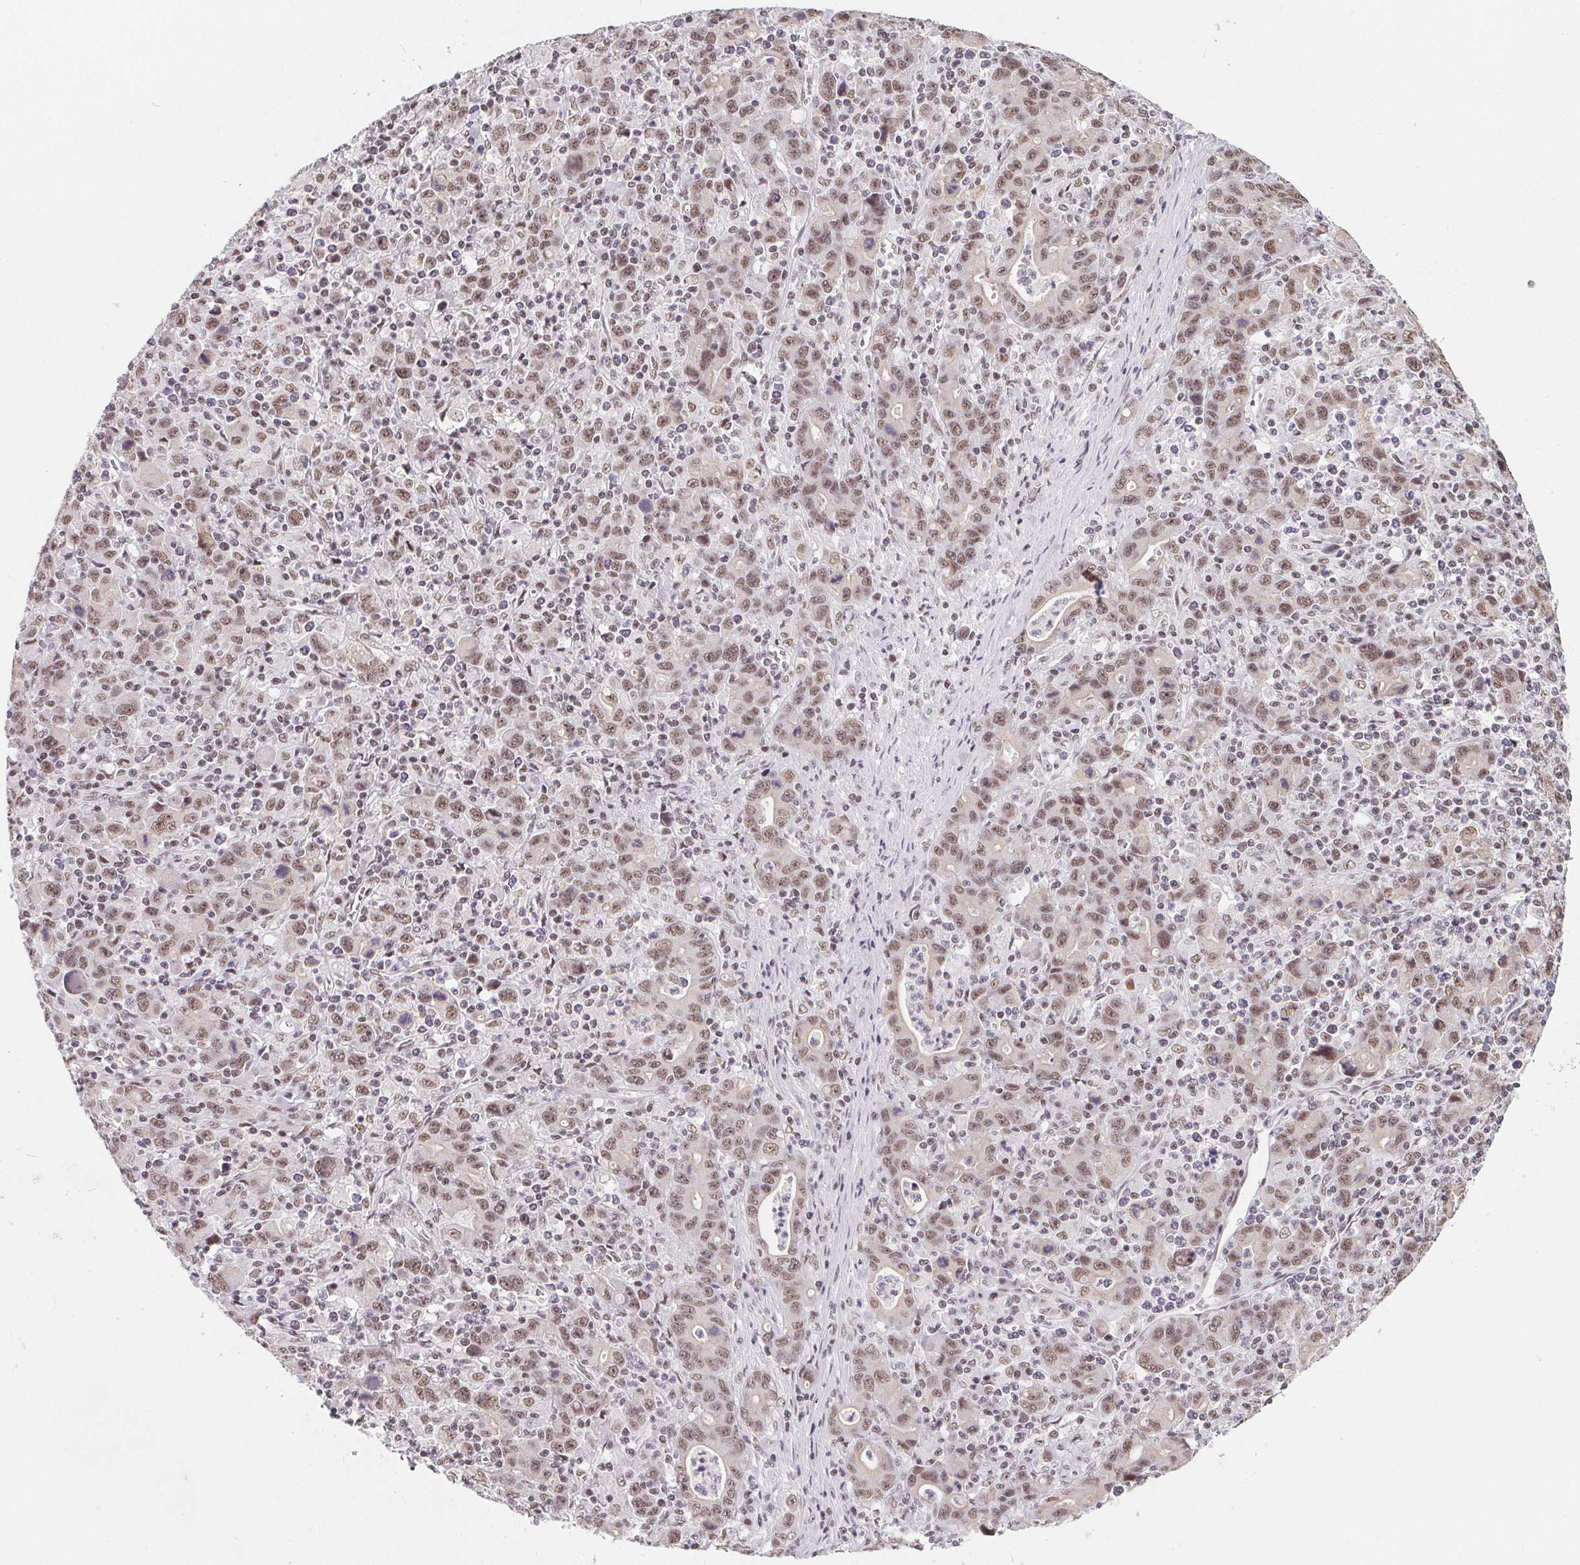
{"staining": {"intensity": "moderate", "quantity": ">75%", "location": "nuclear"}, "tissue": "stomach cancer", "cell_type": "Tumor cells", "image_type": "cancer", "snomed": [{"axis": "morphology", "description": "Adenocarcinoma, NOS"}, {"axis": "topography", "description": "Stomach, upper"}], "caption": "This image demonstrates stomach cancer stained with immunohistochemistry (IHC) to label a protein in brown. The nuclear of tumor cells show moderate positivity for the protein. Nuclei are counter-stained blue.", "gene": "TCERG1", "patient": {"sex": "male", "age": 69}}